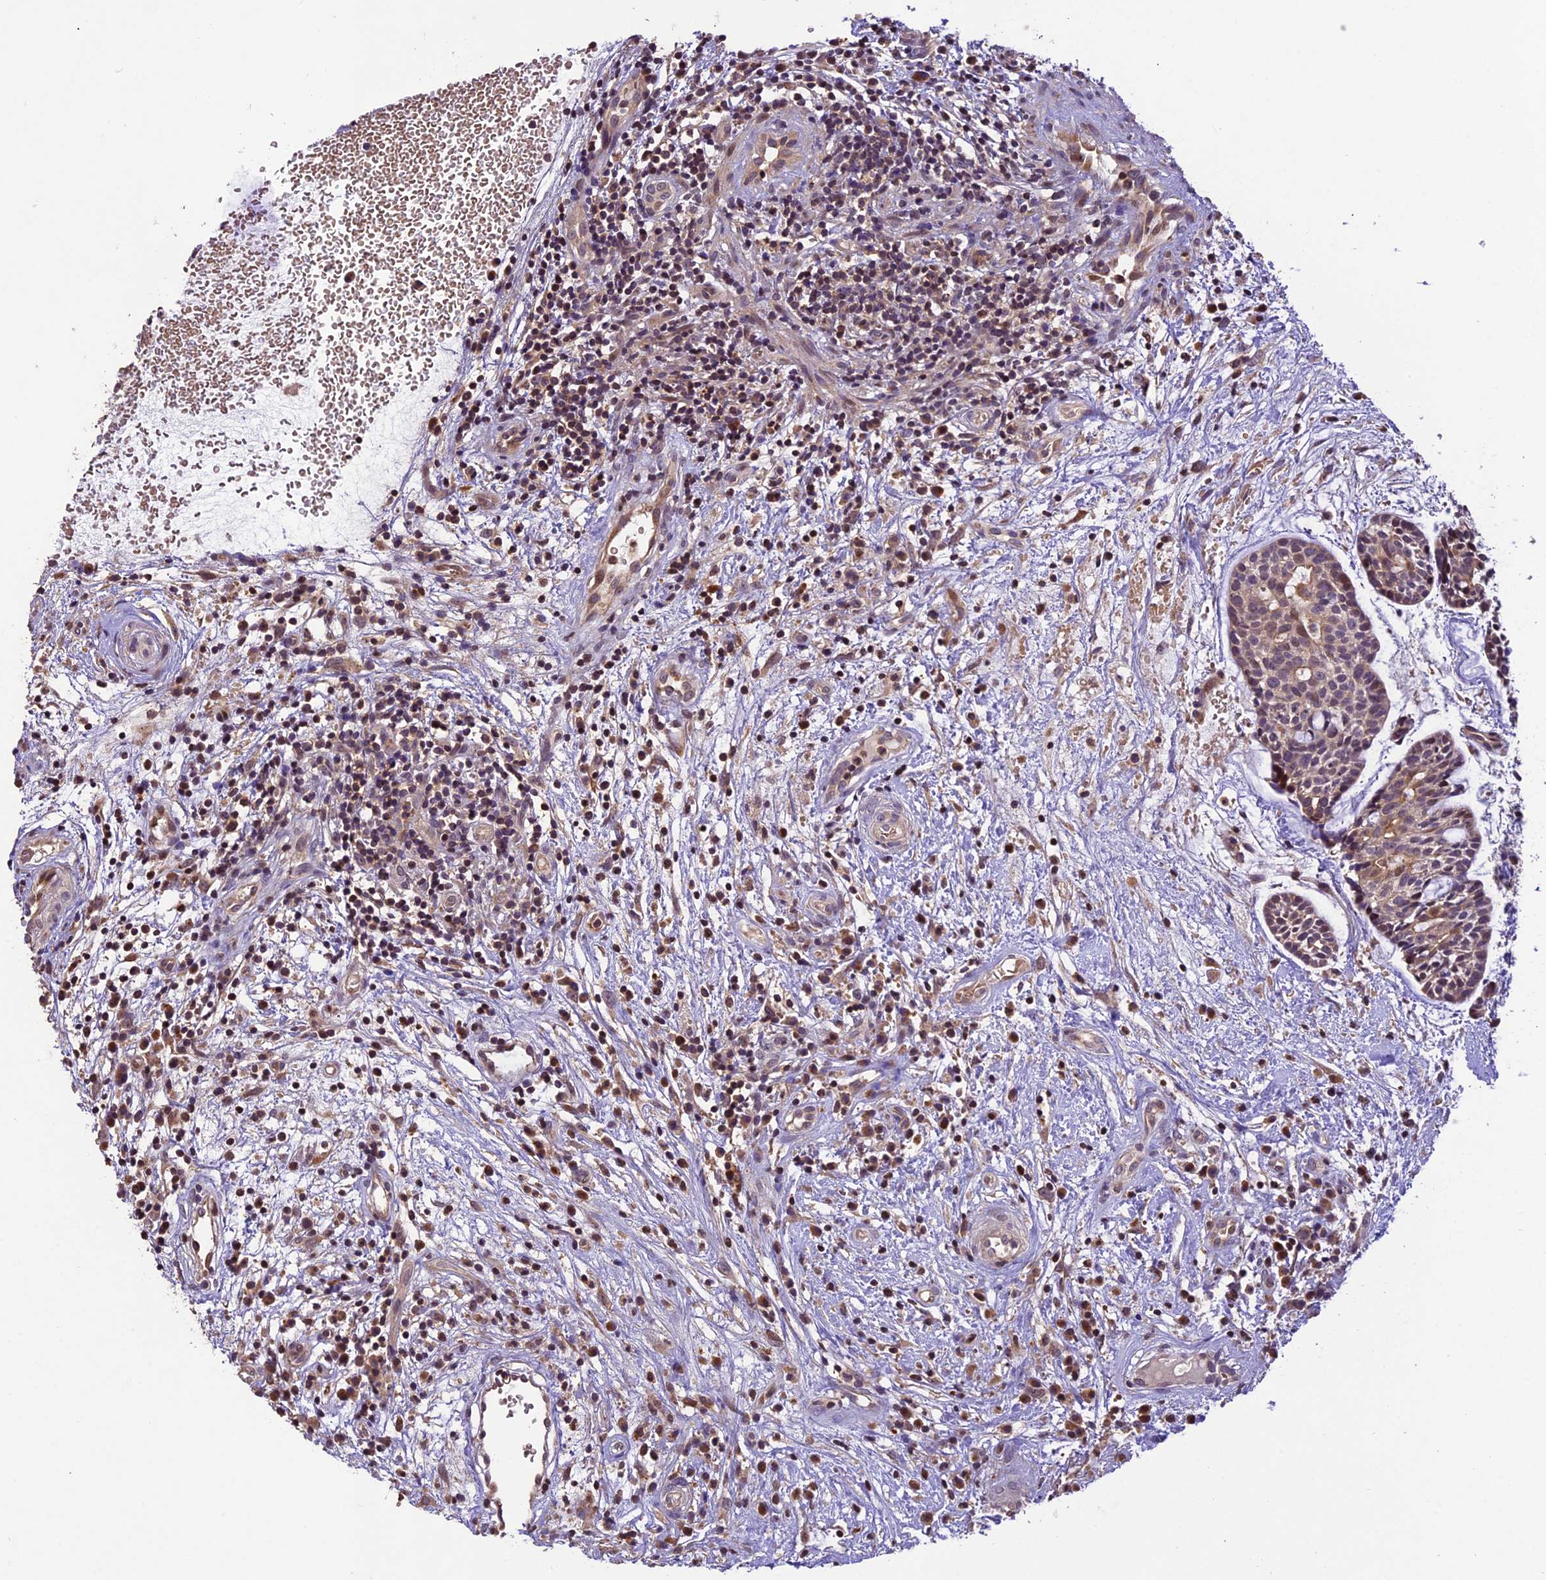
{"staining": {"intensity": "weak", "quantity": ">75%", "location": "cytoplasmic/membranous"}, "tissue": "head and neck cancer", "cell_type": "Tumor cells", "image_type": "cancer", "snomed": [{"axis": "morphology", "description": "Adenocarcinoma, NOS"}, {"axis": "topography", "description": "Subcutis"}, {"axis": "topography", "description": "Head-Neck"}], "caption": "This image reveals immunohistochemistry (IHC) staining of head and neck adenocarcinoma, with low weak cytoplasmic/membranous expression in about >75% of tumor cells.", "gene": "DGKH", "patient": {"sex": "female", "age": 73}}